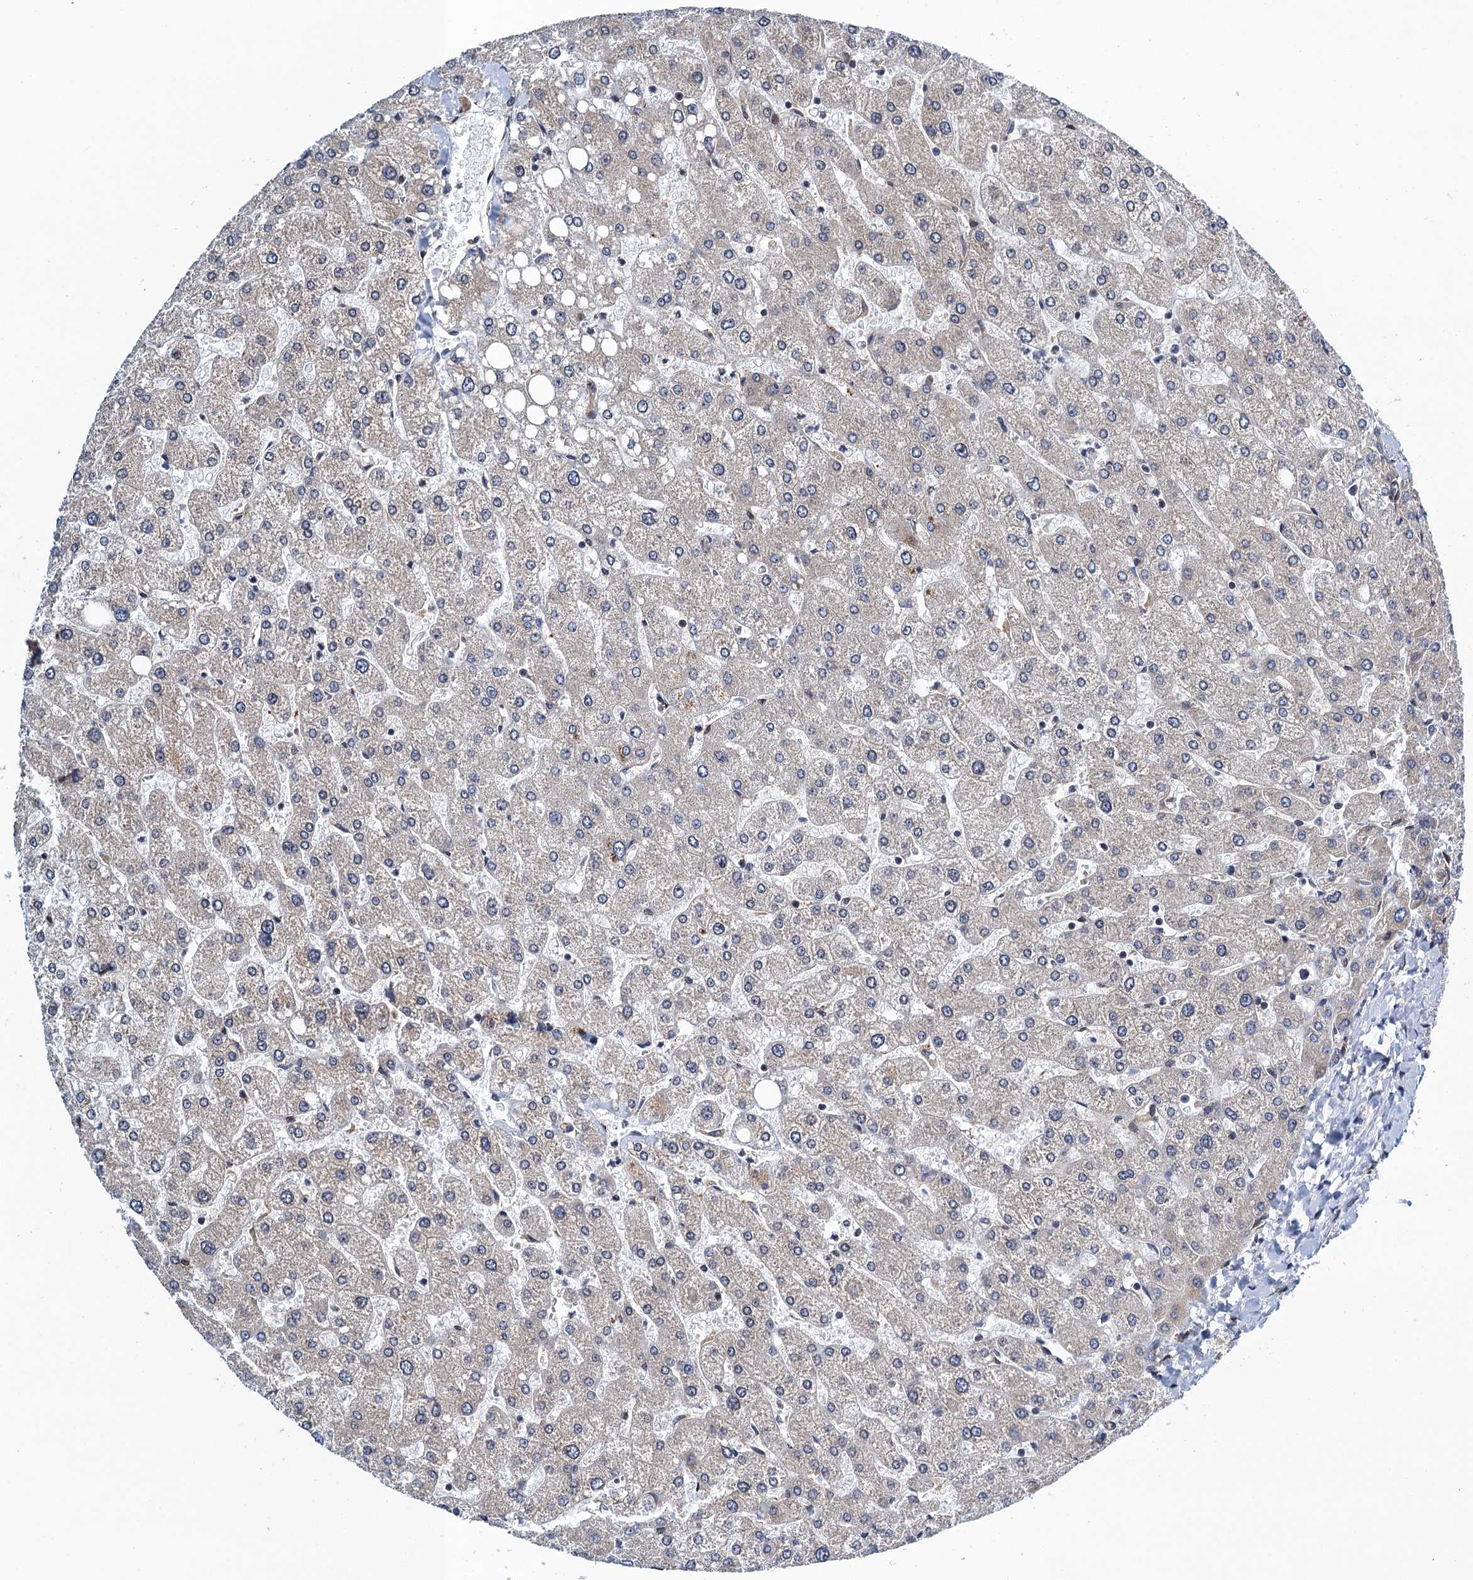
{"staining": {"intensity": "weak", "quantity": "25%-75%", "location": "cytoplasmic/membranous"}, "tissue": "liver", "cell_type": "Cholangiocytes", "image_type": "normal", "snomed": [{"axis": "morphology", "description": "Normal tissue, NOS"}, {"axis": "topography", "description": "Liver"}], "caption": "Immunohistochemistry (IHC) staining of benign liver, which displays low levels of weak cytoplasmic/membranous staining in about 25%-75% of cholangiocytes indicating weak cytoplasmic/membranous protein positivity. The staining was performed using DAB (brown) for protein detection and nuclei were counterstained in hematoxylin (blue).", "gene": "MDM1", "patient": {"sex": "male", "age": 55}}